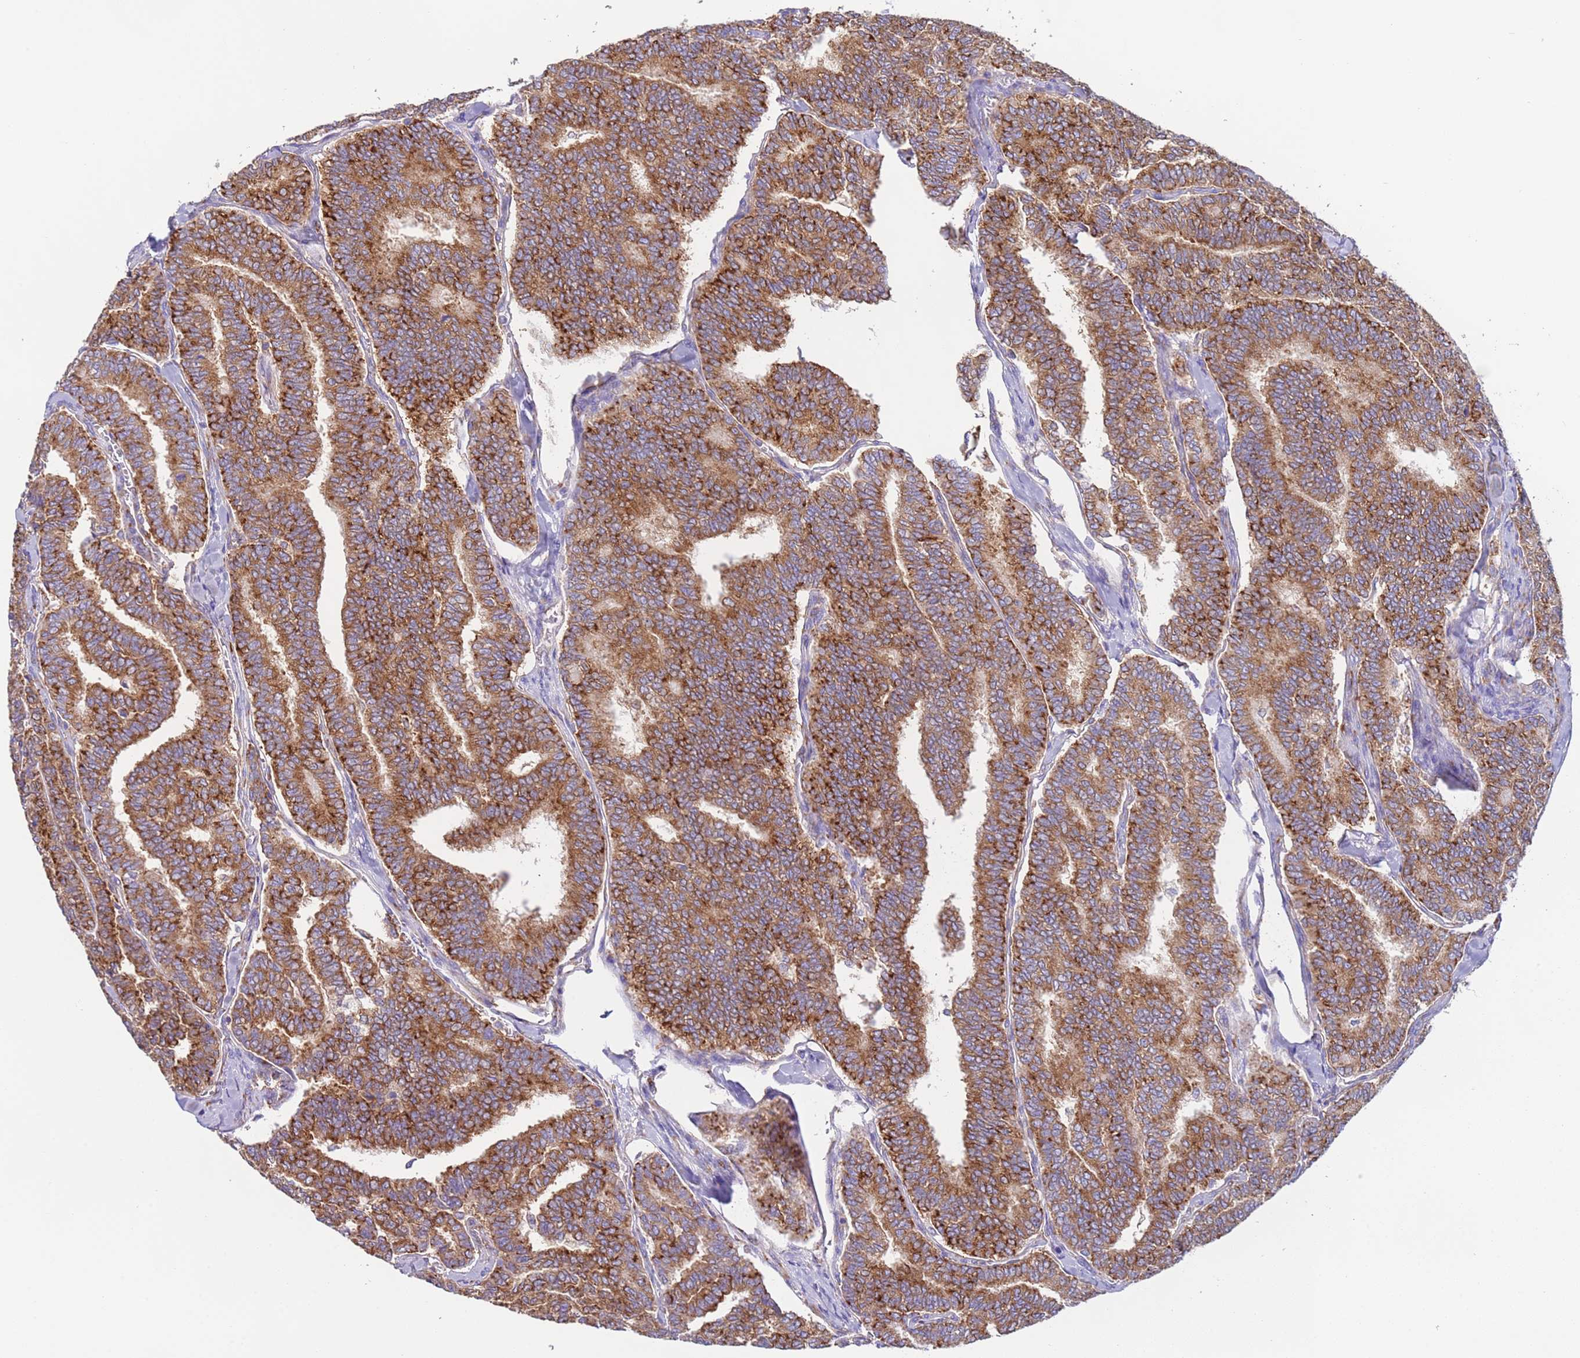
{"staining": {"intensity": "strong", "quantity": ">75%", "location": "cytoplasmic/membranous"}, "tissue": "thyroid cancer", "cell_type": "Tumor cells", "image_type": "cancer", "snomed": [{"axis": "morphology", "description": "Papillary adenocarcinoma, NOS"}, {"axis": "topography", "description": "Thyroid gland"}], "caption": "Thyroid cancer was stained to show a protein in brown. There is high levels of strong cytoplasmic/membranous positivity in approximately >75% of tumor cells.", "gene": "VARS1", "patient": {"sex": "female", "age": 35}}